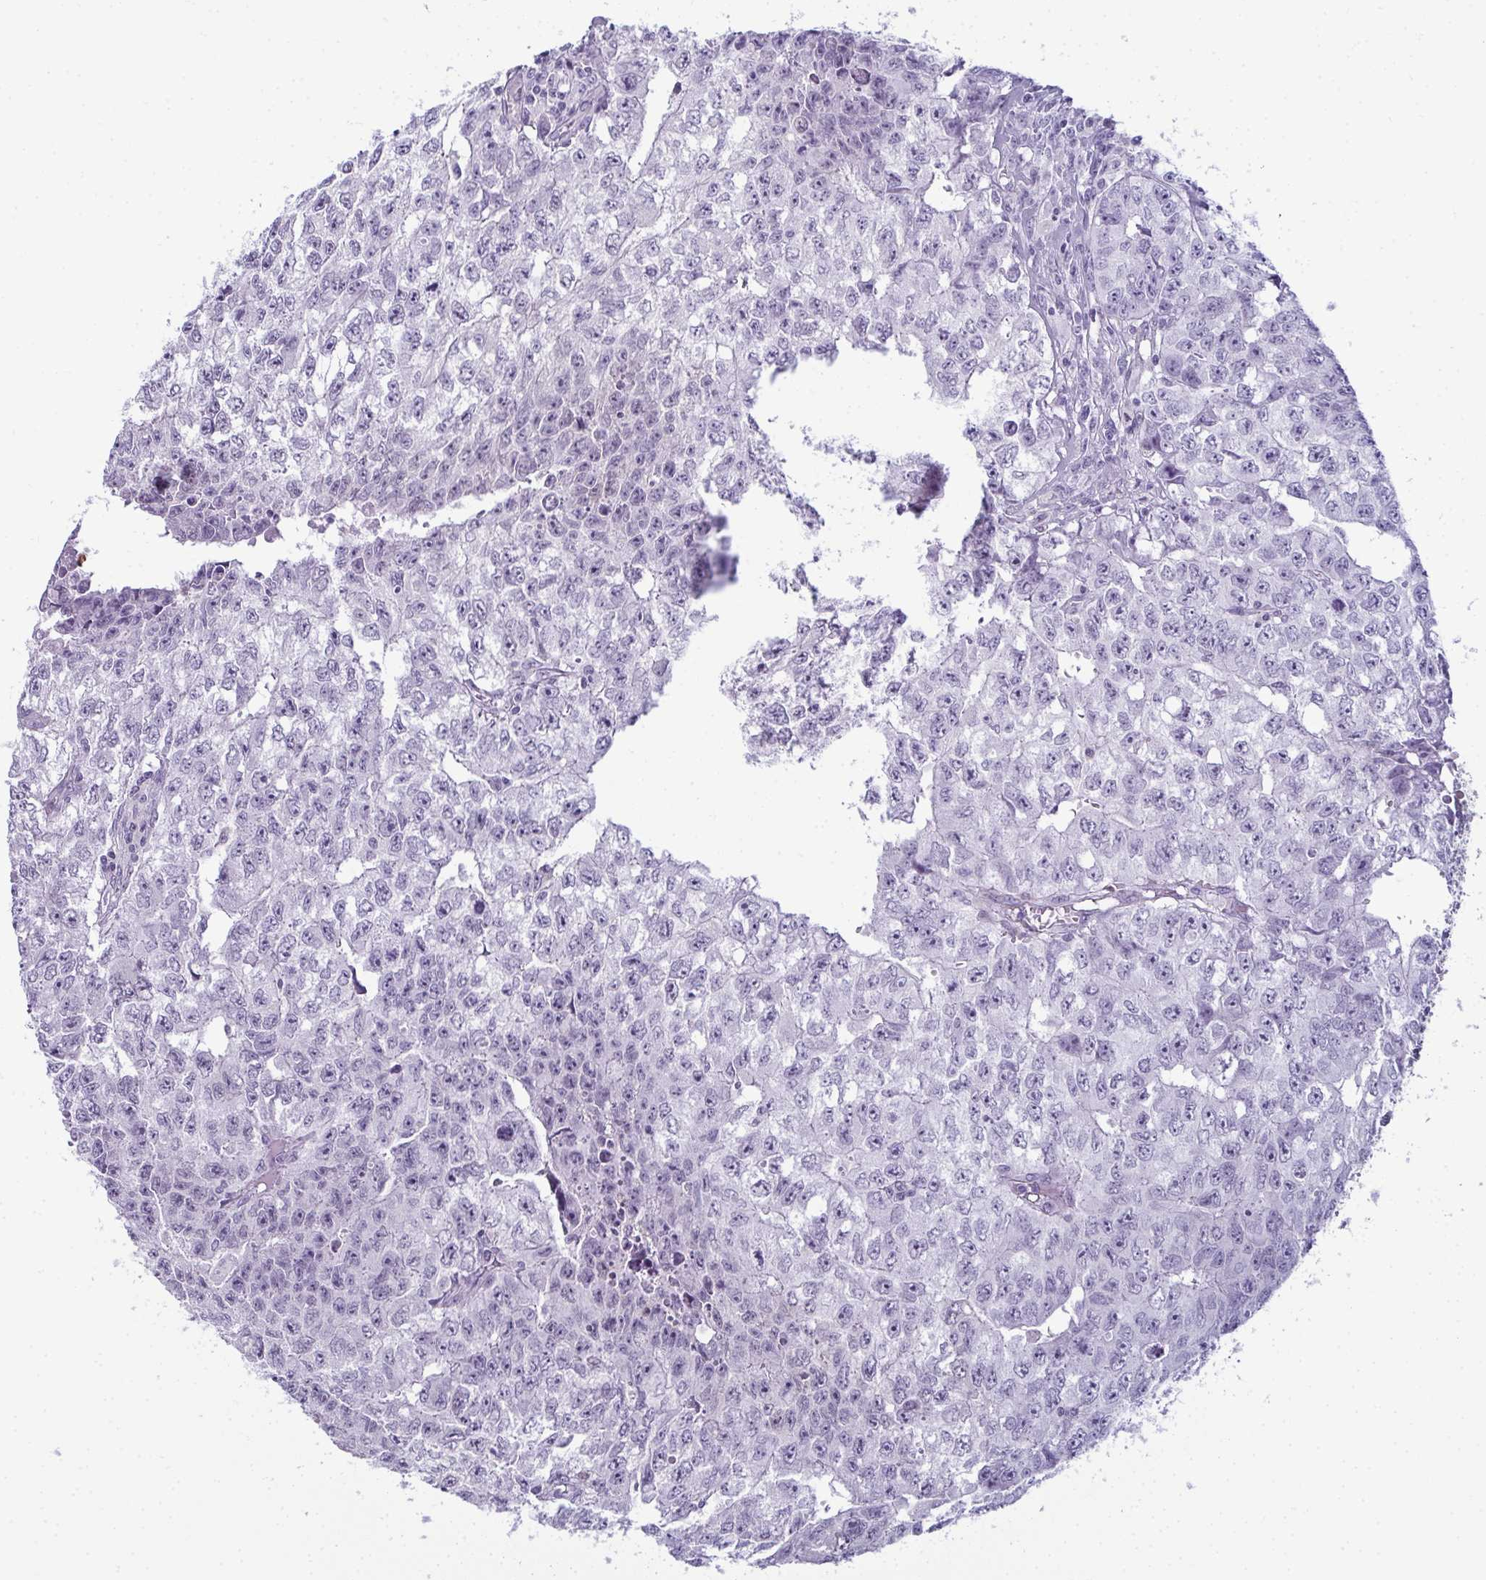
{"staining": {"intensity": "negative", "quantity": "none", "location": "none"}, "tissue": "testis cancer", "cell_type": "Tumor cells", "image_type": "cancer", "snomed": [{"axis": "morphology", "description": "Carcinoma, Embryonal, NOS"}, {"axis": "morphology", "description": "Teratoma, malignant, NOS"}, {"axis": "topography", "description": "Testis"}], "caption": "Immunohistochemistry of testis cancer (embryonal carcinoma) shows no staining in tumor cells.", "gene": "CDA", "patient": {"sex": "male", "age": 24}}